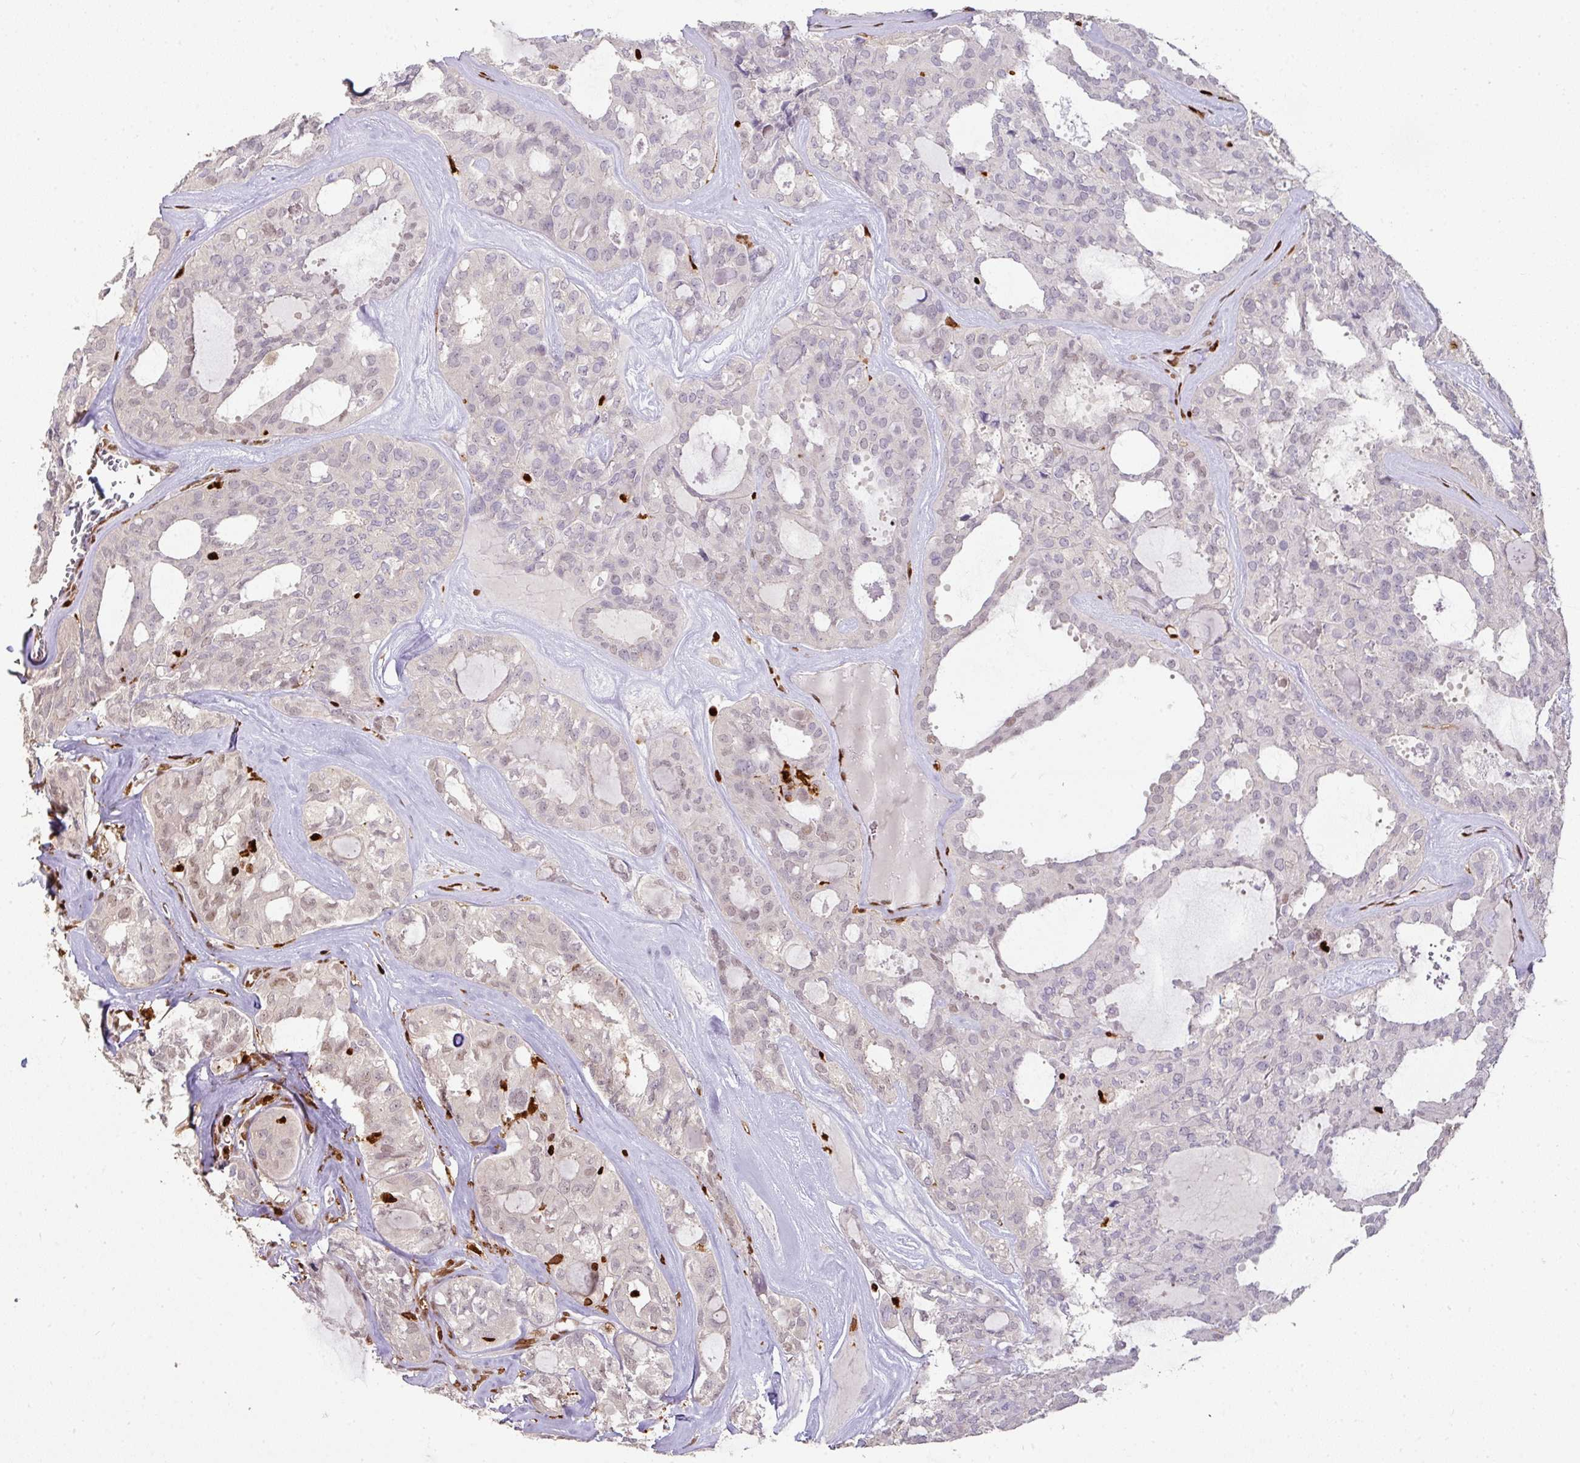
{"staining": {"intensity": "weak", "quantity": "<25%", "location": "nuclear"}, "tissue": "thyroid cancer", "cell_type": "Tumor cells", "image_type": "cancer", "snomed": [{"axis": "morphology", "description": "Follicular adenoma carcinoma, NOS"}, {"axis": "topography", "description": "Thyroid gland"}], "caption": "Immunohistochemical staining of human thyroid follicular adenoma carcinoma displays no significant expression in tumor cells.", "gene": "SAMHD1", "patient": {"sex": "male", "age": 75}}